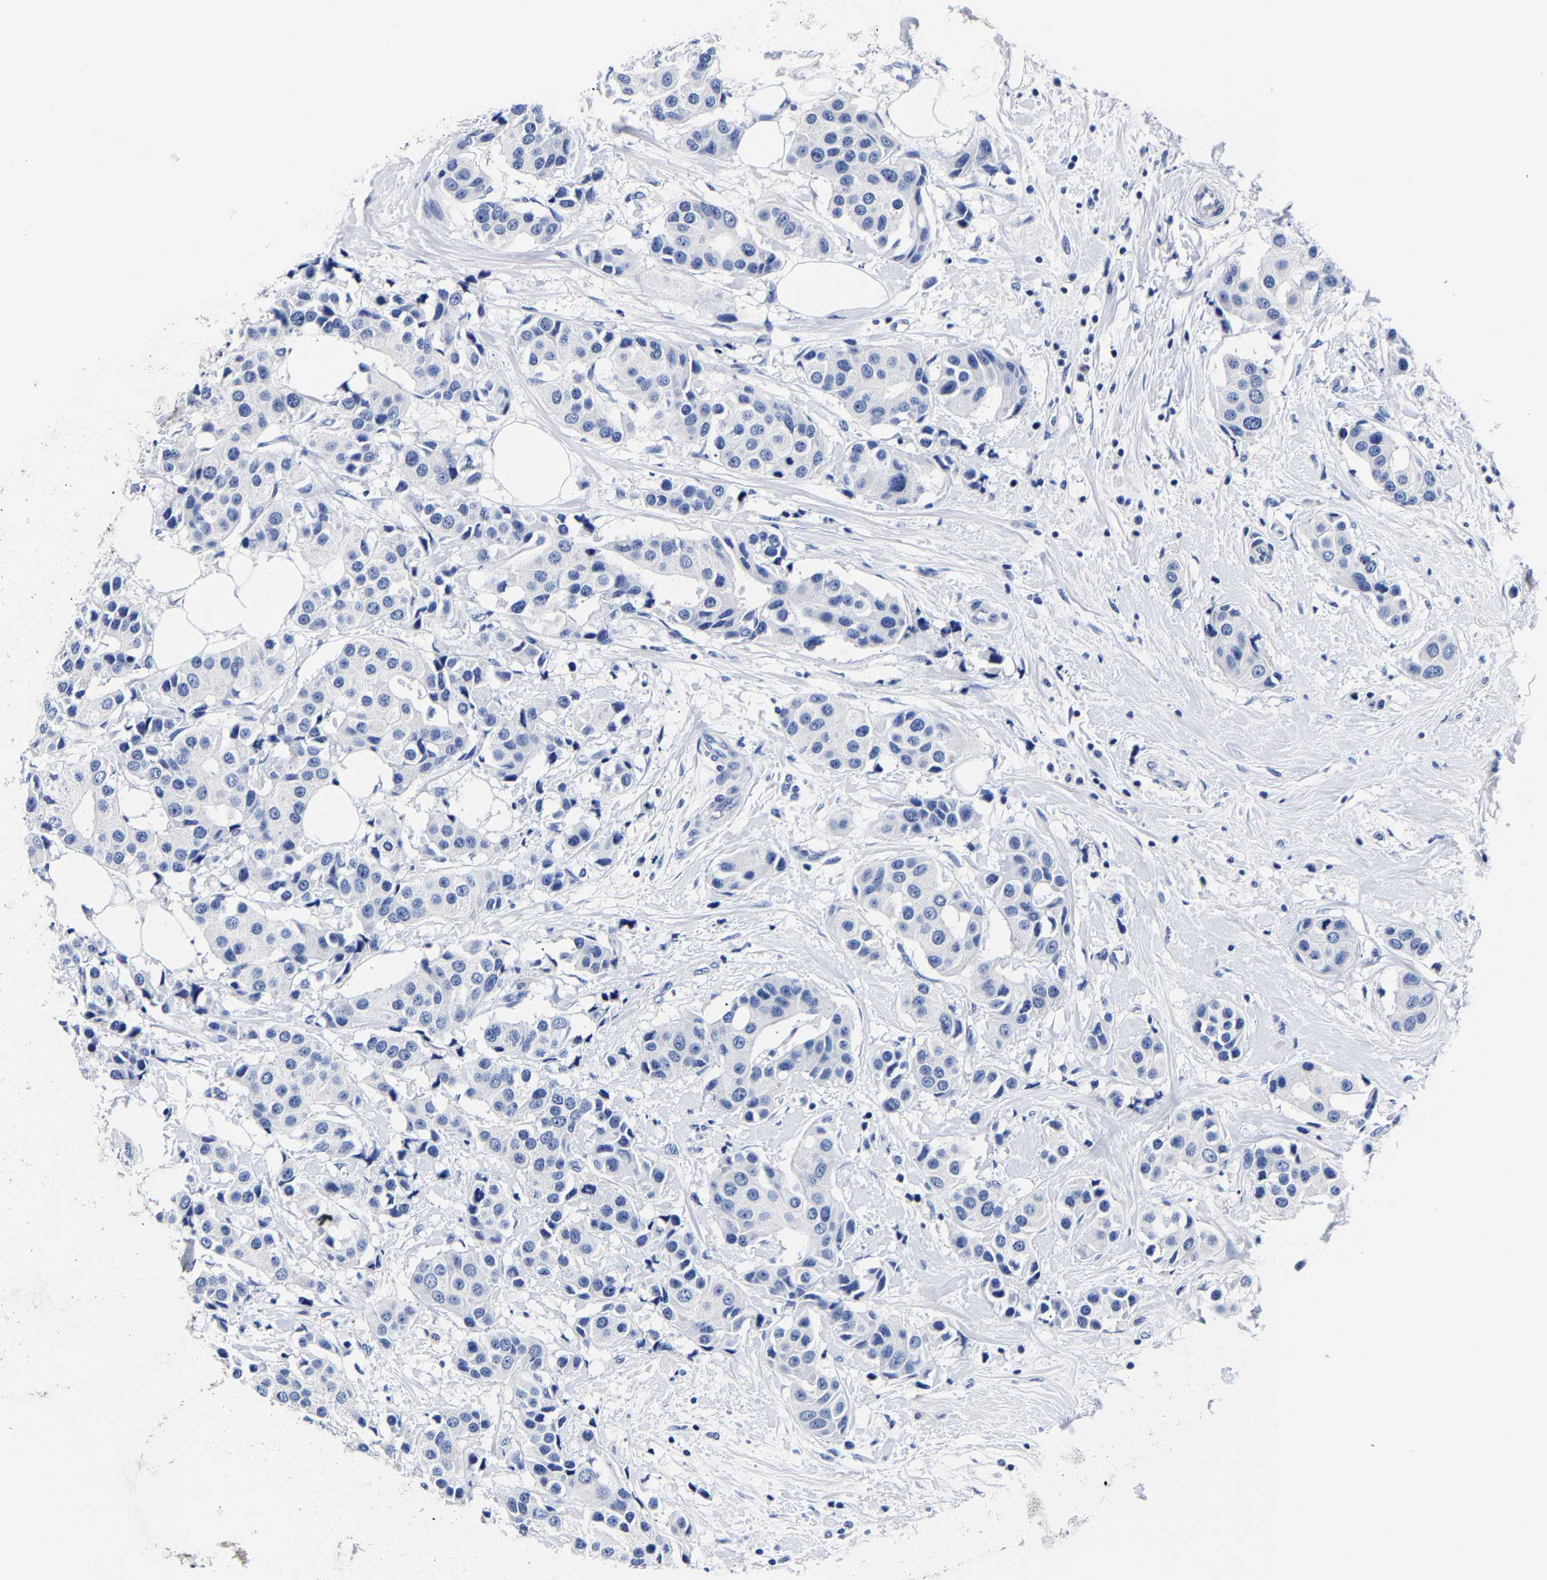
{"staining": {"intensity": "negative", "quantity": "none", "location": "none"}, "tissue": "breast cancer", "cell_type": "Tumor cells", "image_type": "cancer", "snomed": [{"axis": "morphology", "description": "Normal tissue, NOS"}, {"axis": "morphology", "description": "Duct carcinoma"}, {"axis": "topography", "description": "Breast"}], "caption": "The micrograph exhibits no significant staining in tumor cells of breast invasive ductal carcinoma.", "gene": "CPA2", "patient": {"sex": "female", "age": 39}}